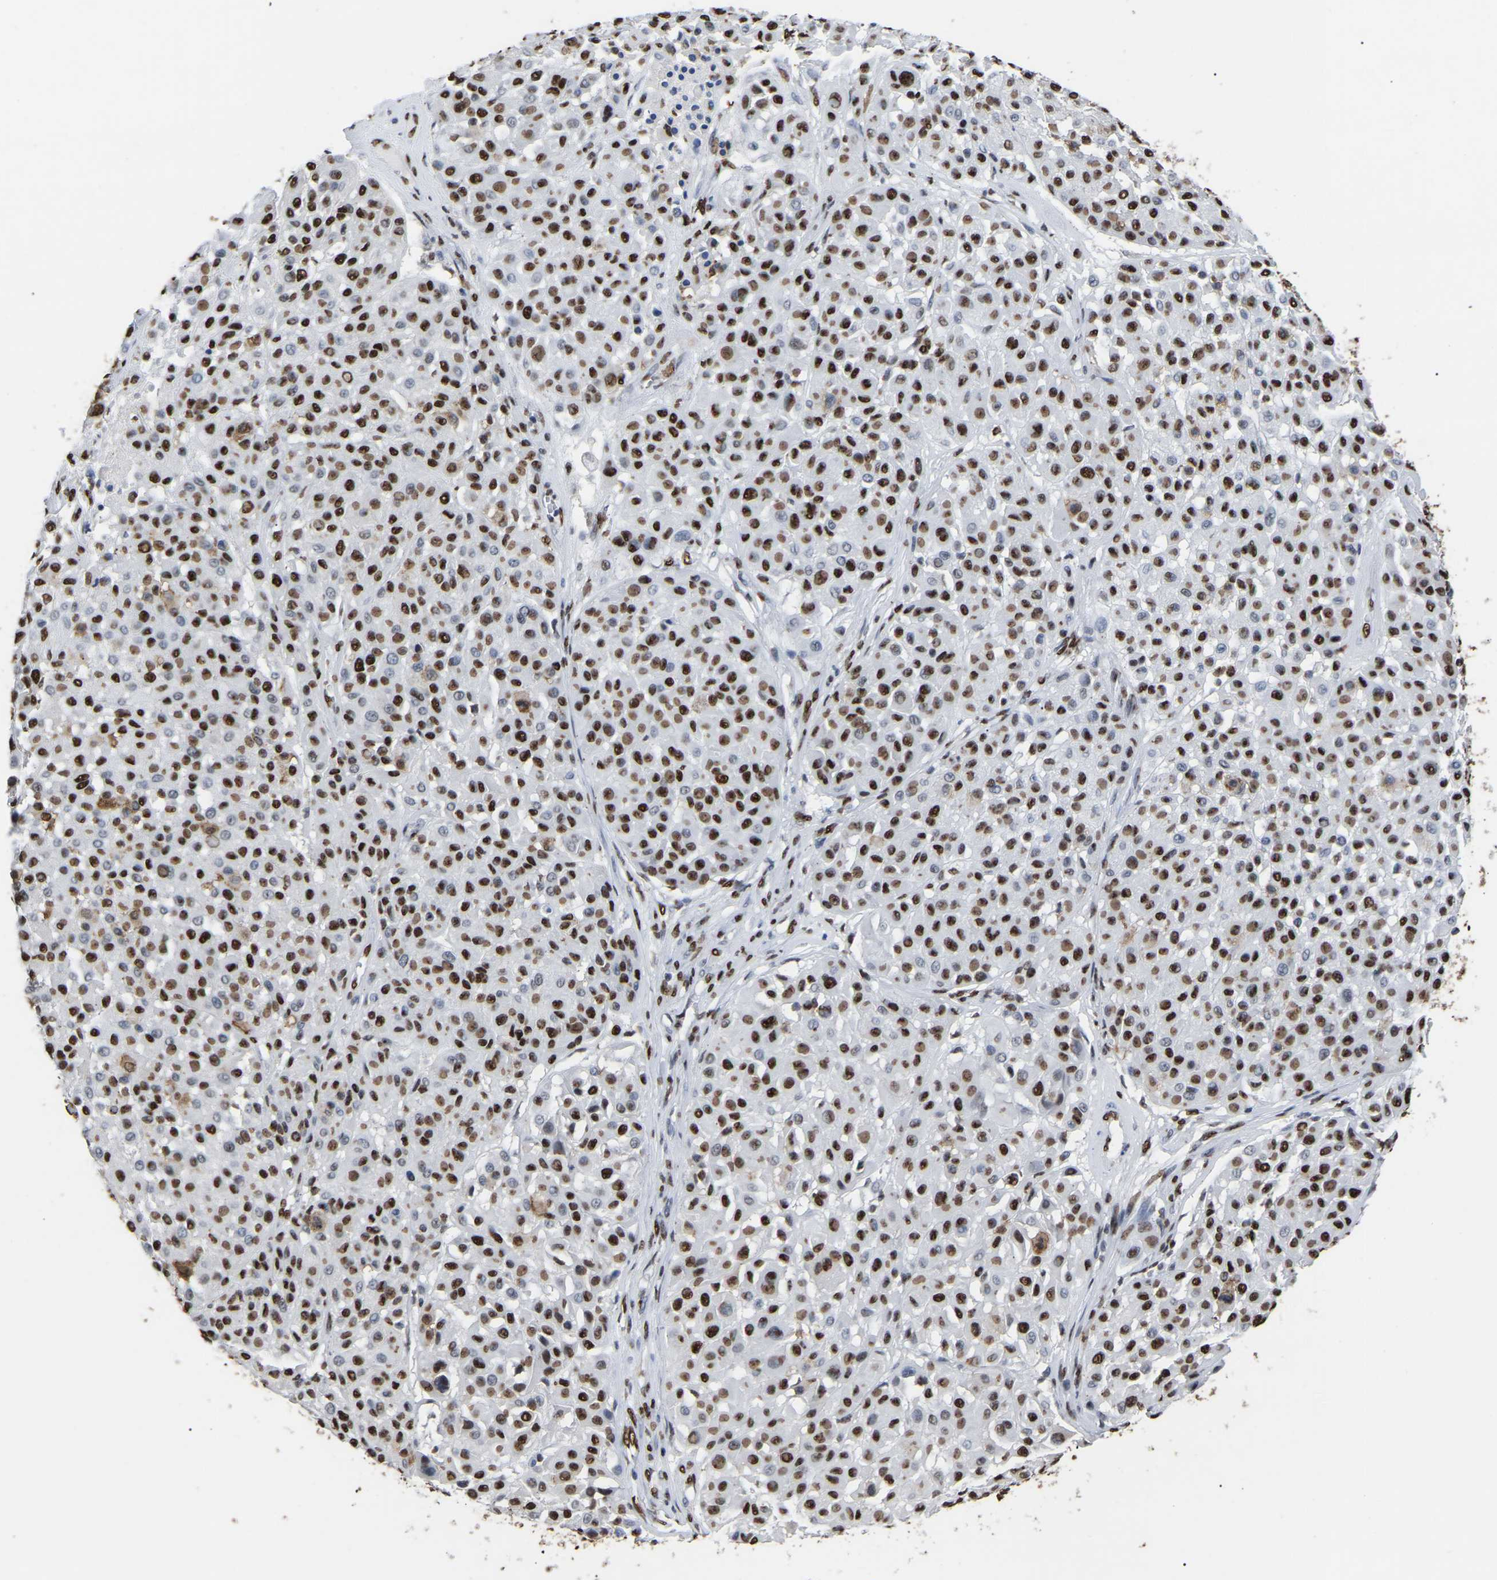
{"staining": {"intensity": "strong", "quantity": ">75%", "location": "nuclear"}, "tissue": "melanoma", "cell_type": "Tumor cells", "image_type": "cancer", "snomed": [{"axis": "morphology", "description": "Malignant melanoma, Metastatic site"}, {"axis": "topography", "description": "Soft tissue"}], "caption": "Tumor cells reveal high levels of strong nuclear expression in approximately >75% of cells in human melanoma.", "gene": "RBL2", "patient": {"sex": "male", "age": 41}}